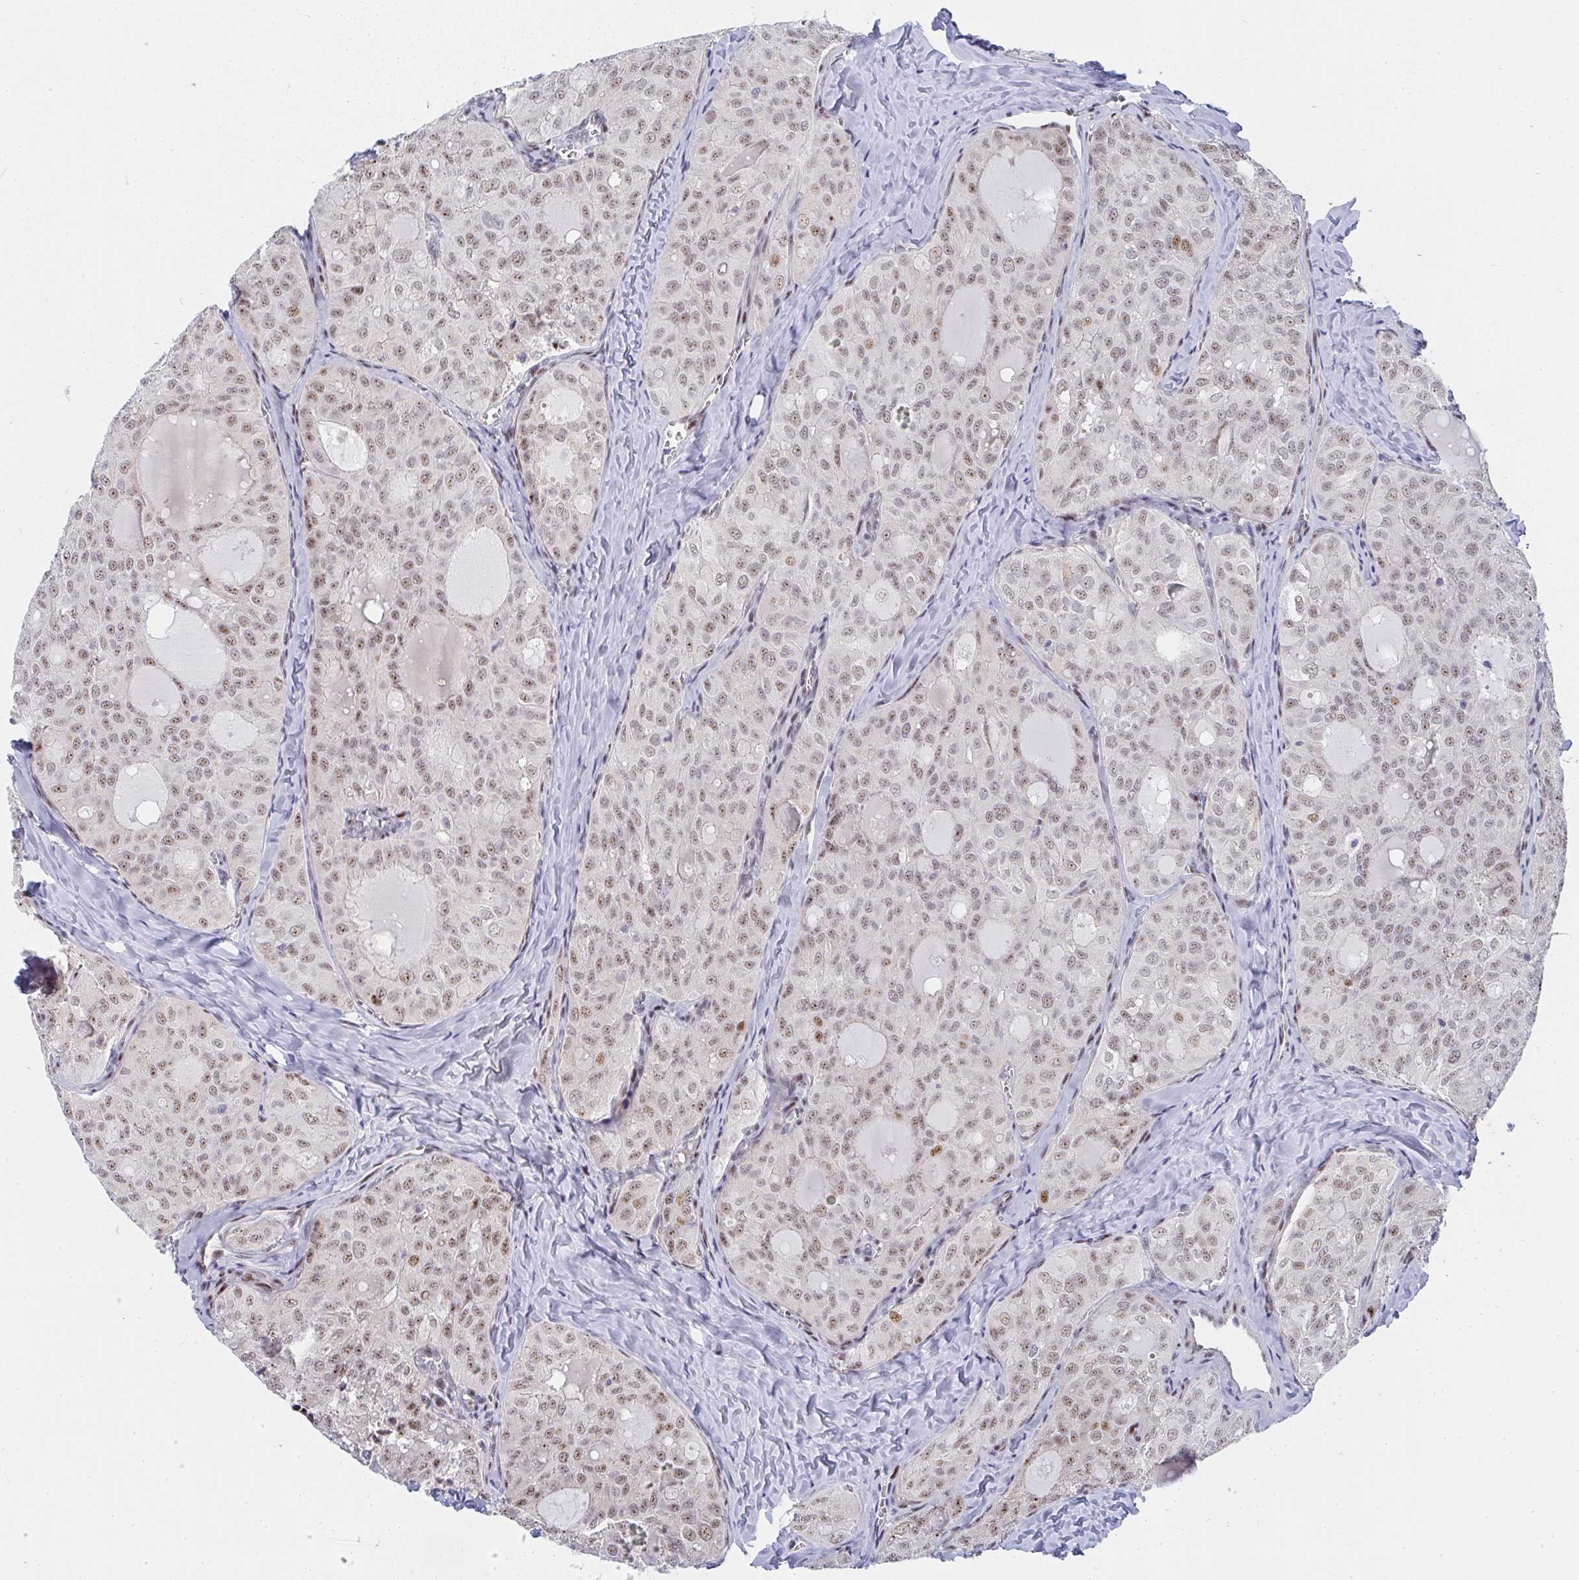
{"staining": {"intensity": "weak", "quantity": "25%-75%", "location": "nuclear"}, "tissue": "thyroid cancer", "cell_type": "Tumor cells", "image_type": "cancer", "snomed": [{"axis": "morphology", "description": "Follicular adenoma carcinoma, NOS"}, {"axis": "topography", "description": "Thyroid gland"}], "caption": "IHC staining of follicular adenoma carcinoma (thyroid), which displays low levels of weak nuclear expression in about 25%-75% of tumor cells indicating weak nuclear protein expression. The staining was performed using DAB (brown) for protein detection and nuclei were counterstained in hematoxylin (blue).", "gene": "ZIC3", "patient": {"sex": "male", "age": 75}}